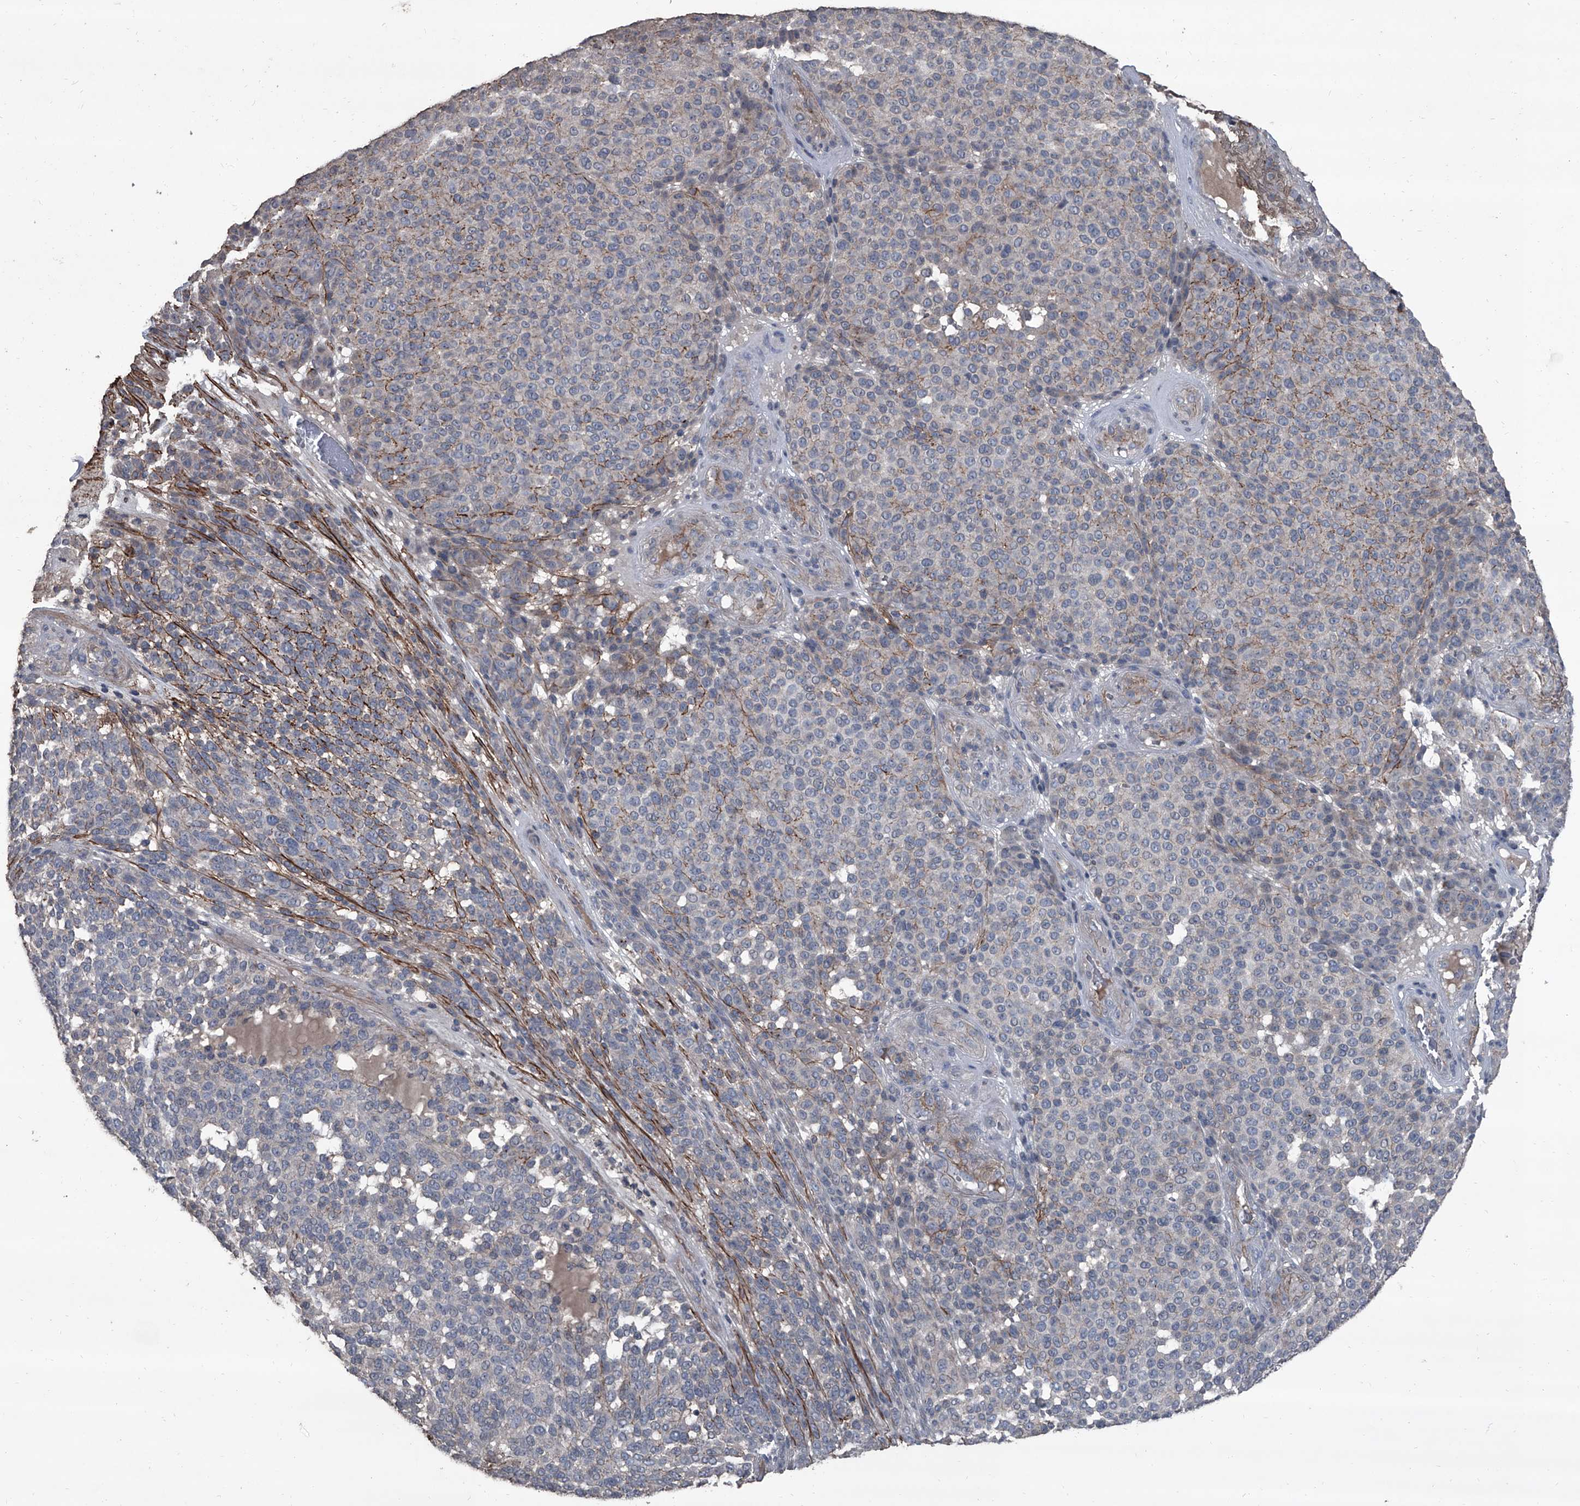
{"staining": {"intensity": "negative", "quantity": "none", "location": "none"}, "tissue": "melanoma", "cell_type": "Tumor cells", "image_type": "cancer", "snomed": [{"axis": "morphology", "description": "Malignant melanoma, NOS"}, {"axis": "topography", "description": "Skin"}], "caption": "This image is of malignant melanoma stained with IHC to label a protein in brown with the nuclei are counter-stained blue. There is no staining in tumor cells.", "gene": "OARD1", "patient": {"sex": "male", "age": 49}}